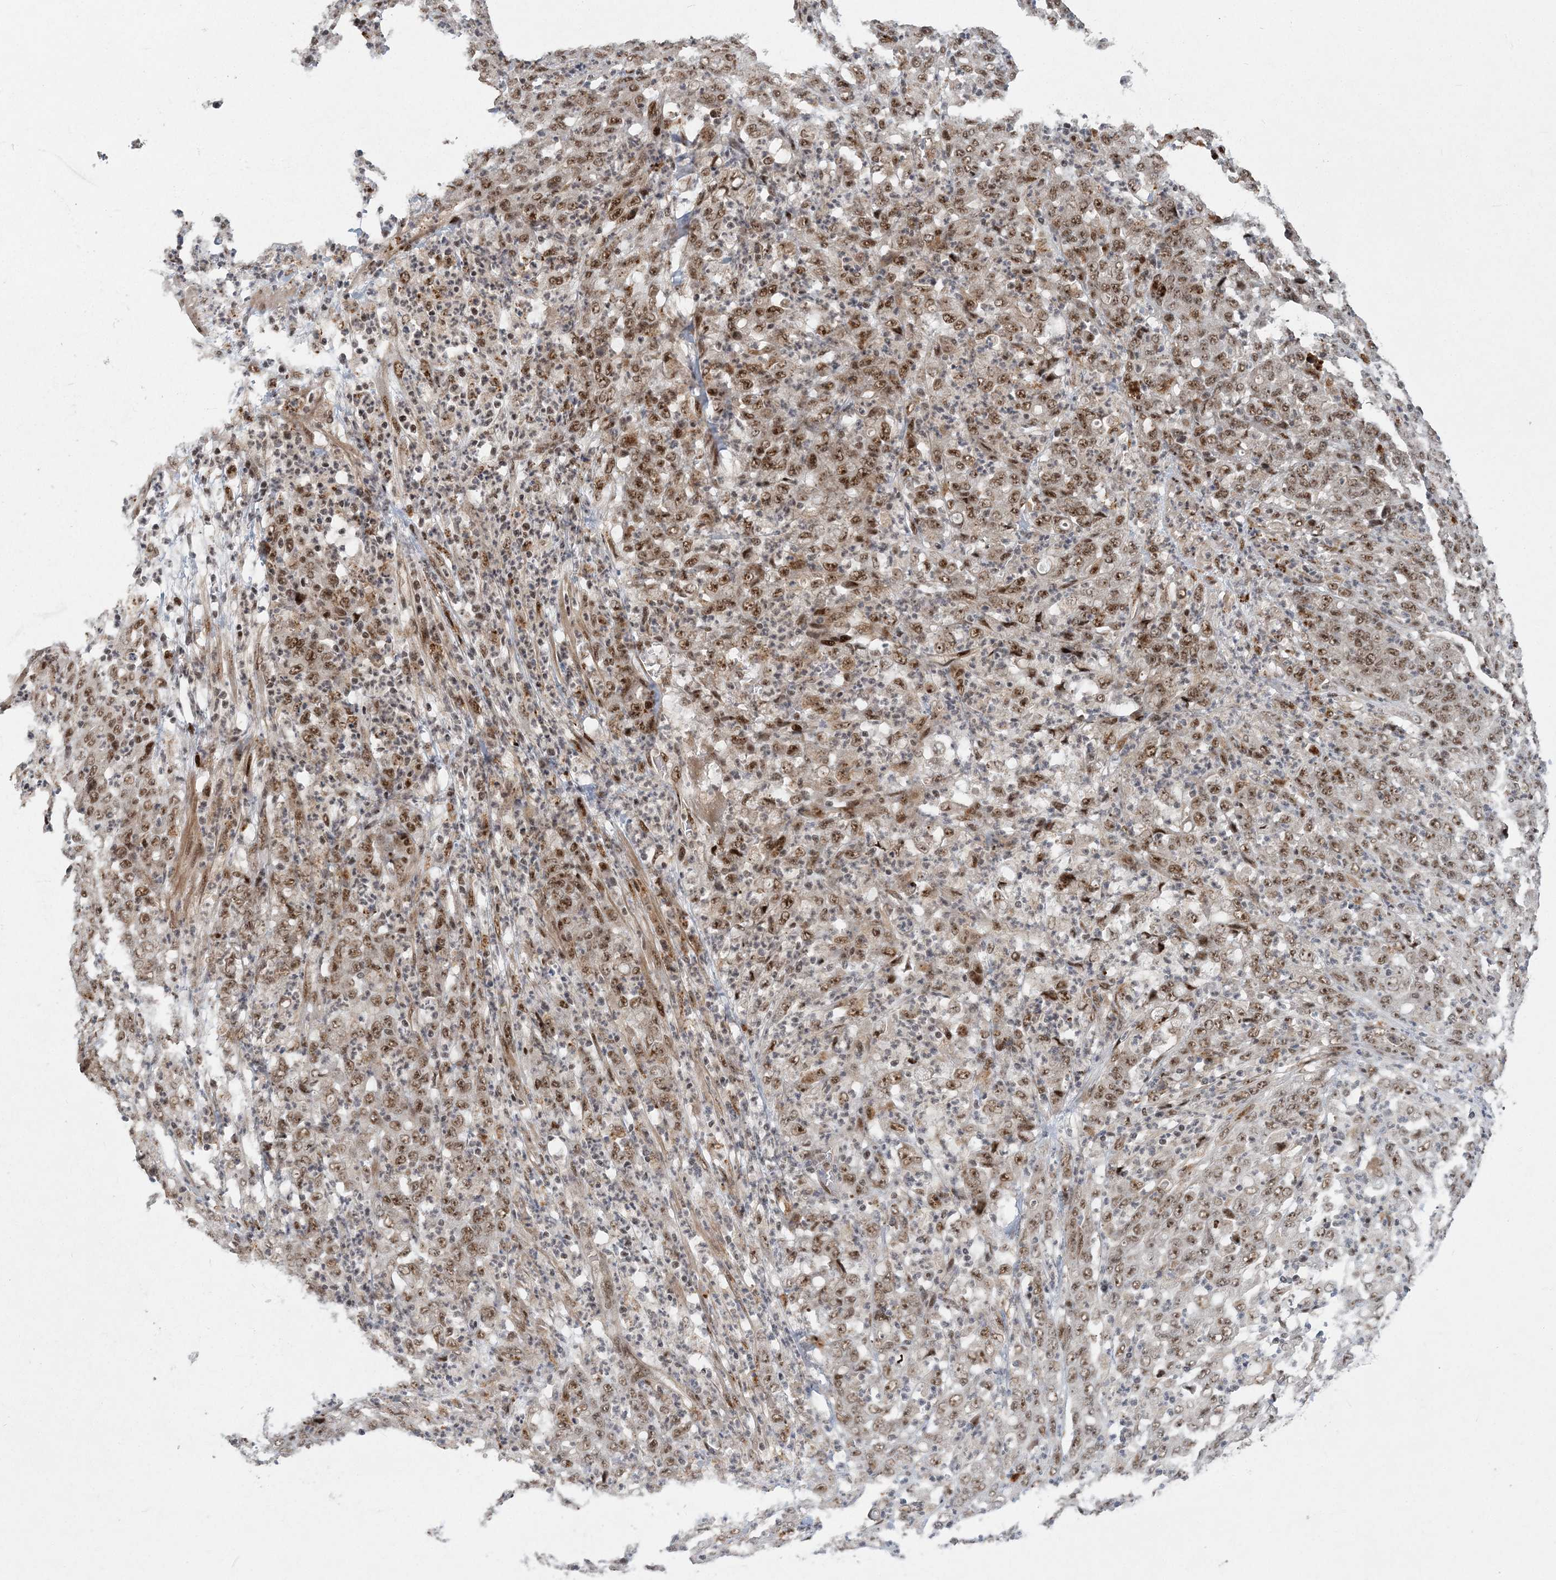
{"staining": {"intensity": "moderate", "quantity": ">75%", "location": "nuclear"}, "tissue": "stomach cancer", "cell_type": "Tumor cells", "image_type": "cancer", "snomed": [{"axis": "morphology", "description": "Adenocarcinoma, NOS"}, {"axis": "topography", "description": "Stomach, lower"}], "caption": "Immunohistochemical staining of human stomach adenocarcinoma demonstrates medium levels of moderate nuclear protein expression in approximately >75% of tumor cells. (Brightfield microscopy of DAB IHC at high magnification).", "gene": "CWC22", "patient": {"sex": "female", "age": 71}}